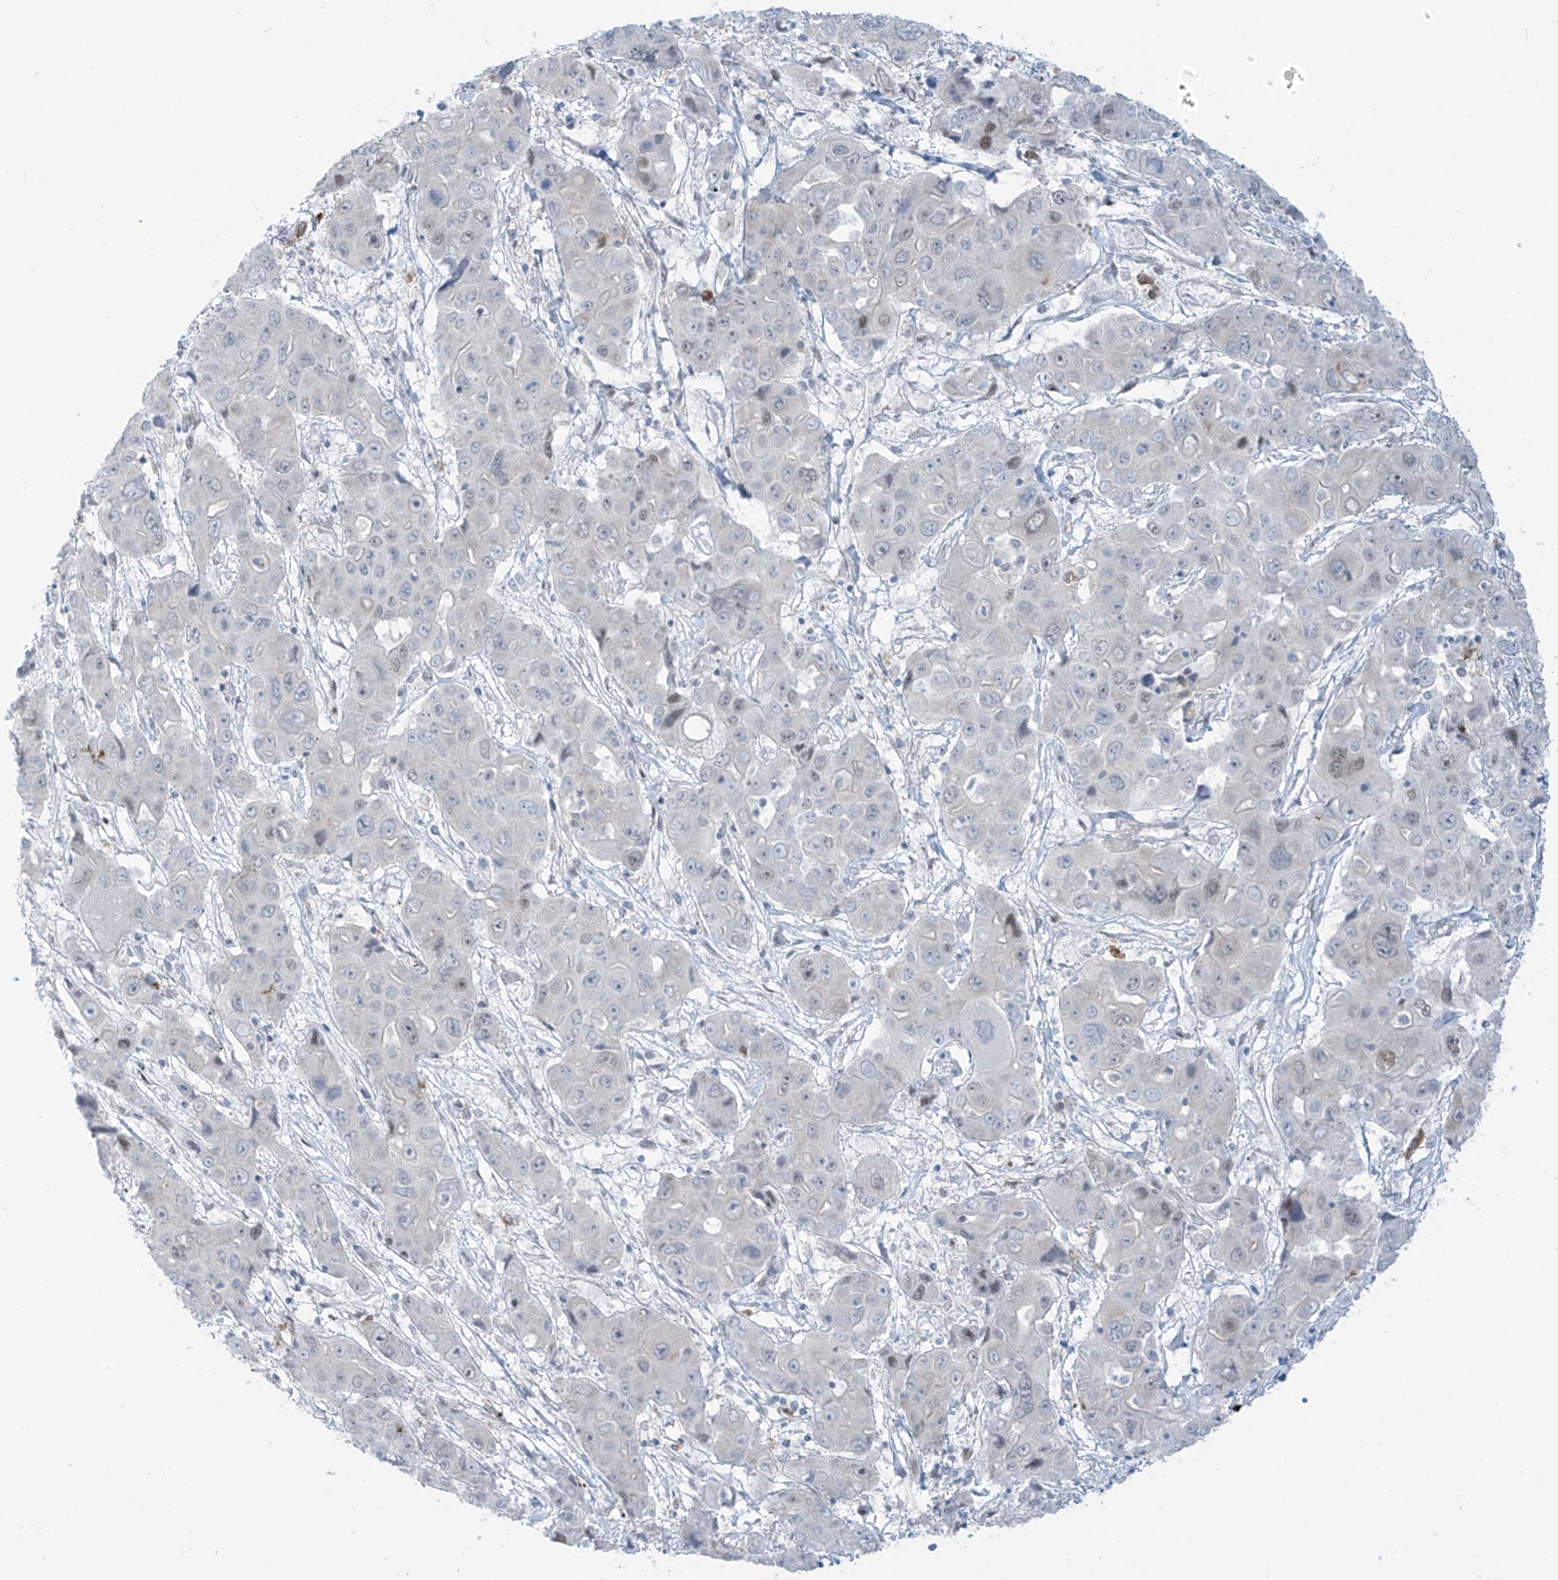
{"staining": {"intensity": "negative", "quantity": "none", "location": "none"}, "tissue": "liver cancer", "cell_type": "Tumor cells", "image_type": "cancer", "snomed": [{"axis": "morphology", "description": "Cholangiocarcinoma"}, {"axis": "topography", "description": "Liver"}], "caption": "Human cholangiocarcinoma (liver) stained for a protein using immunohistochemistry reveals no expression in tumor cells.", "gene": "LIN9", "patient": {"sex": "male", "age": 67}}